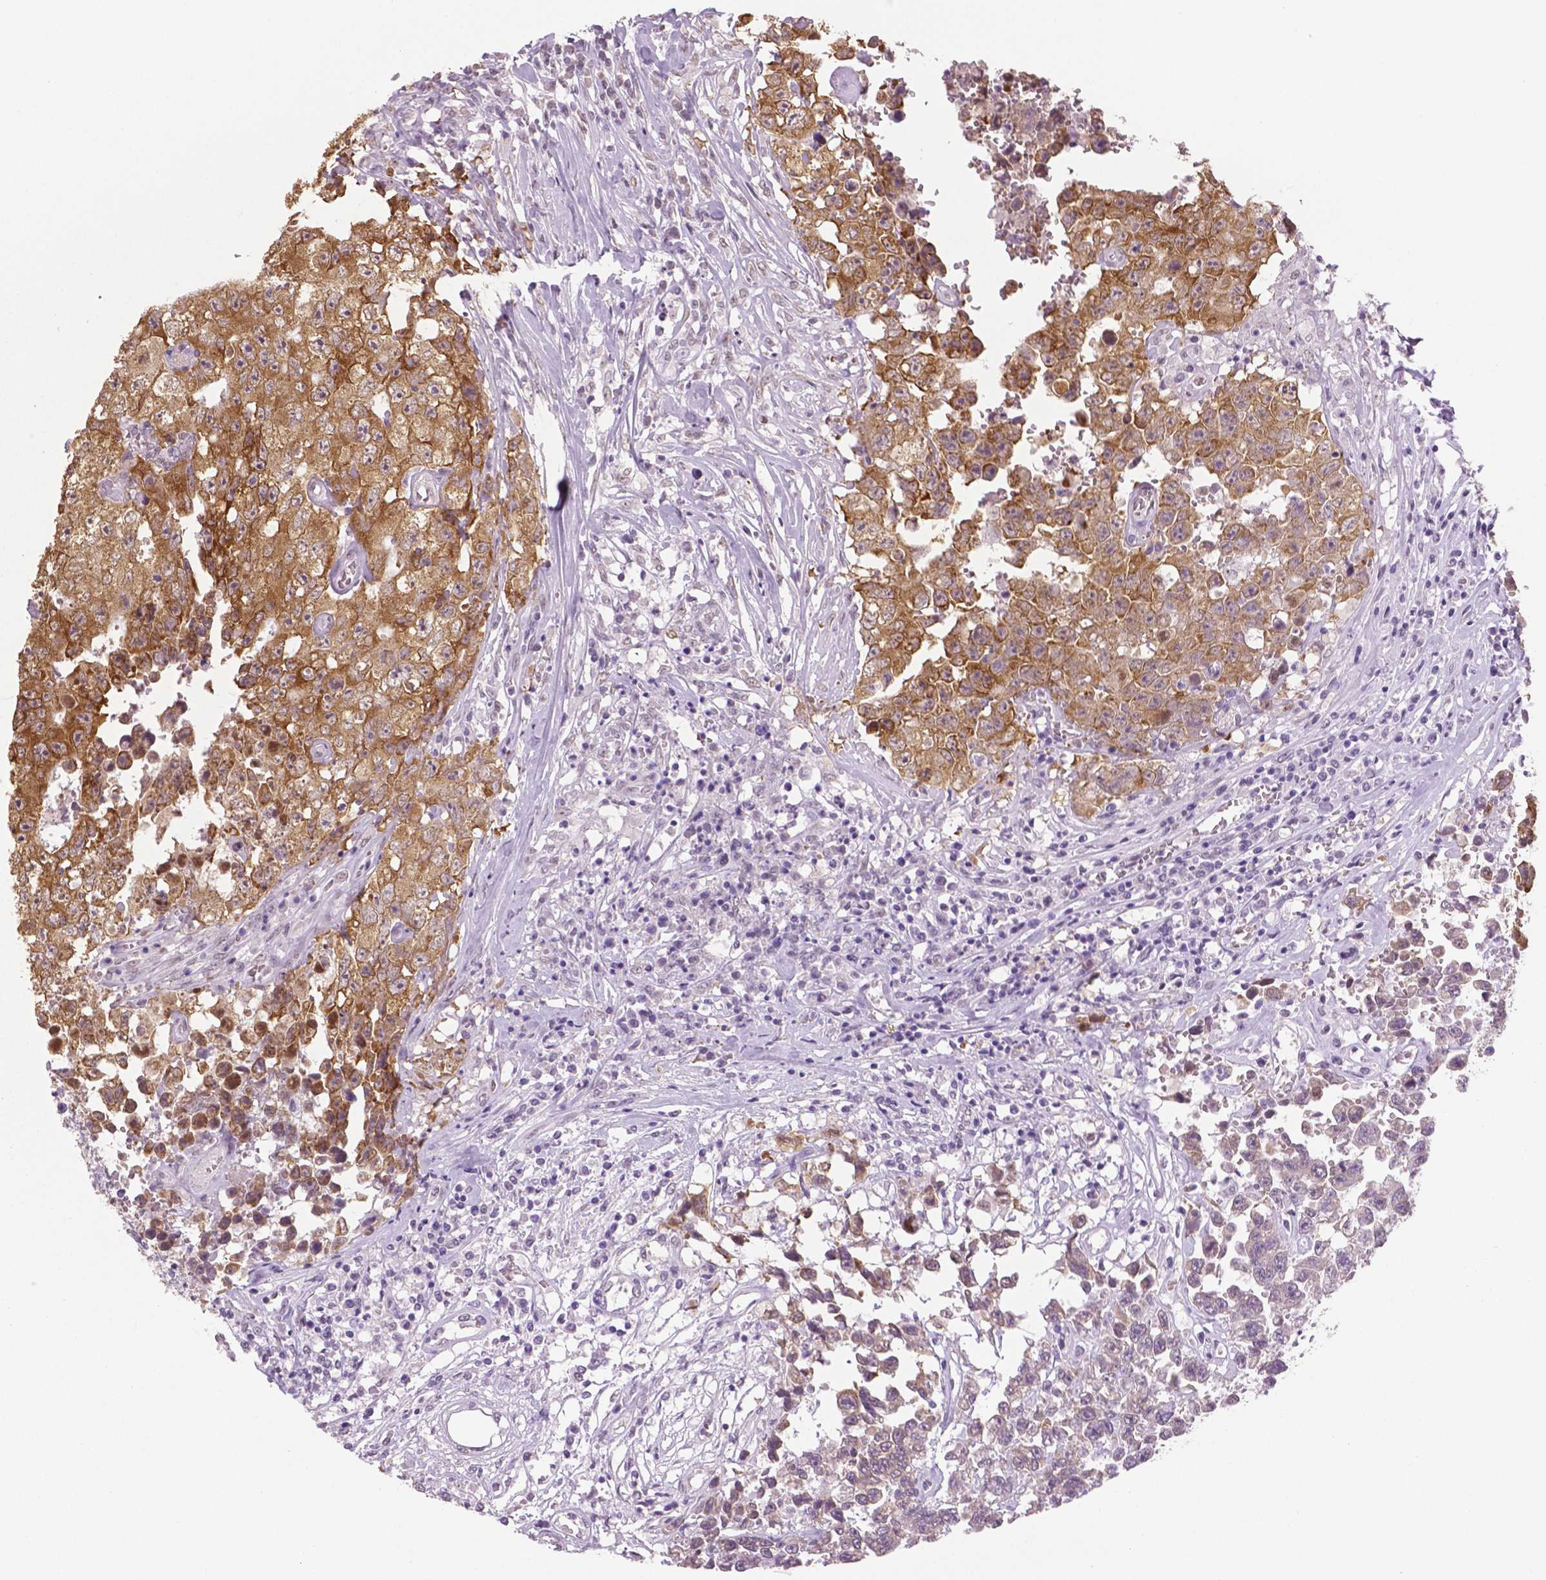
{"staining": {"intensity": "moderate", "quantity": ">75%", "location": "cytoplasmic/membranous"}, "tissue": "testis cancer", "cell_type": "Tumor cells", "image_type": "cancer", "snomed": [{"axis": "morphology", "description": "Carcinoma, Embryonal, NOS"}, {"axis": "topography", "description": "Testis"}], "caption": "Human embryonal carcinoma (testis) stained with a protein marker shows moderate staining in tumor cells.", "gene": "IGF2BP1", "patient": {"sex": "male", "age": 36}}